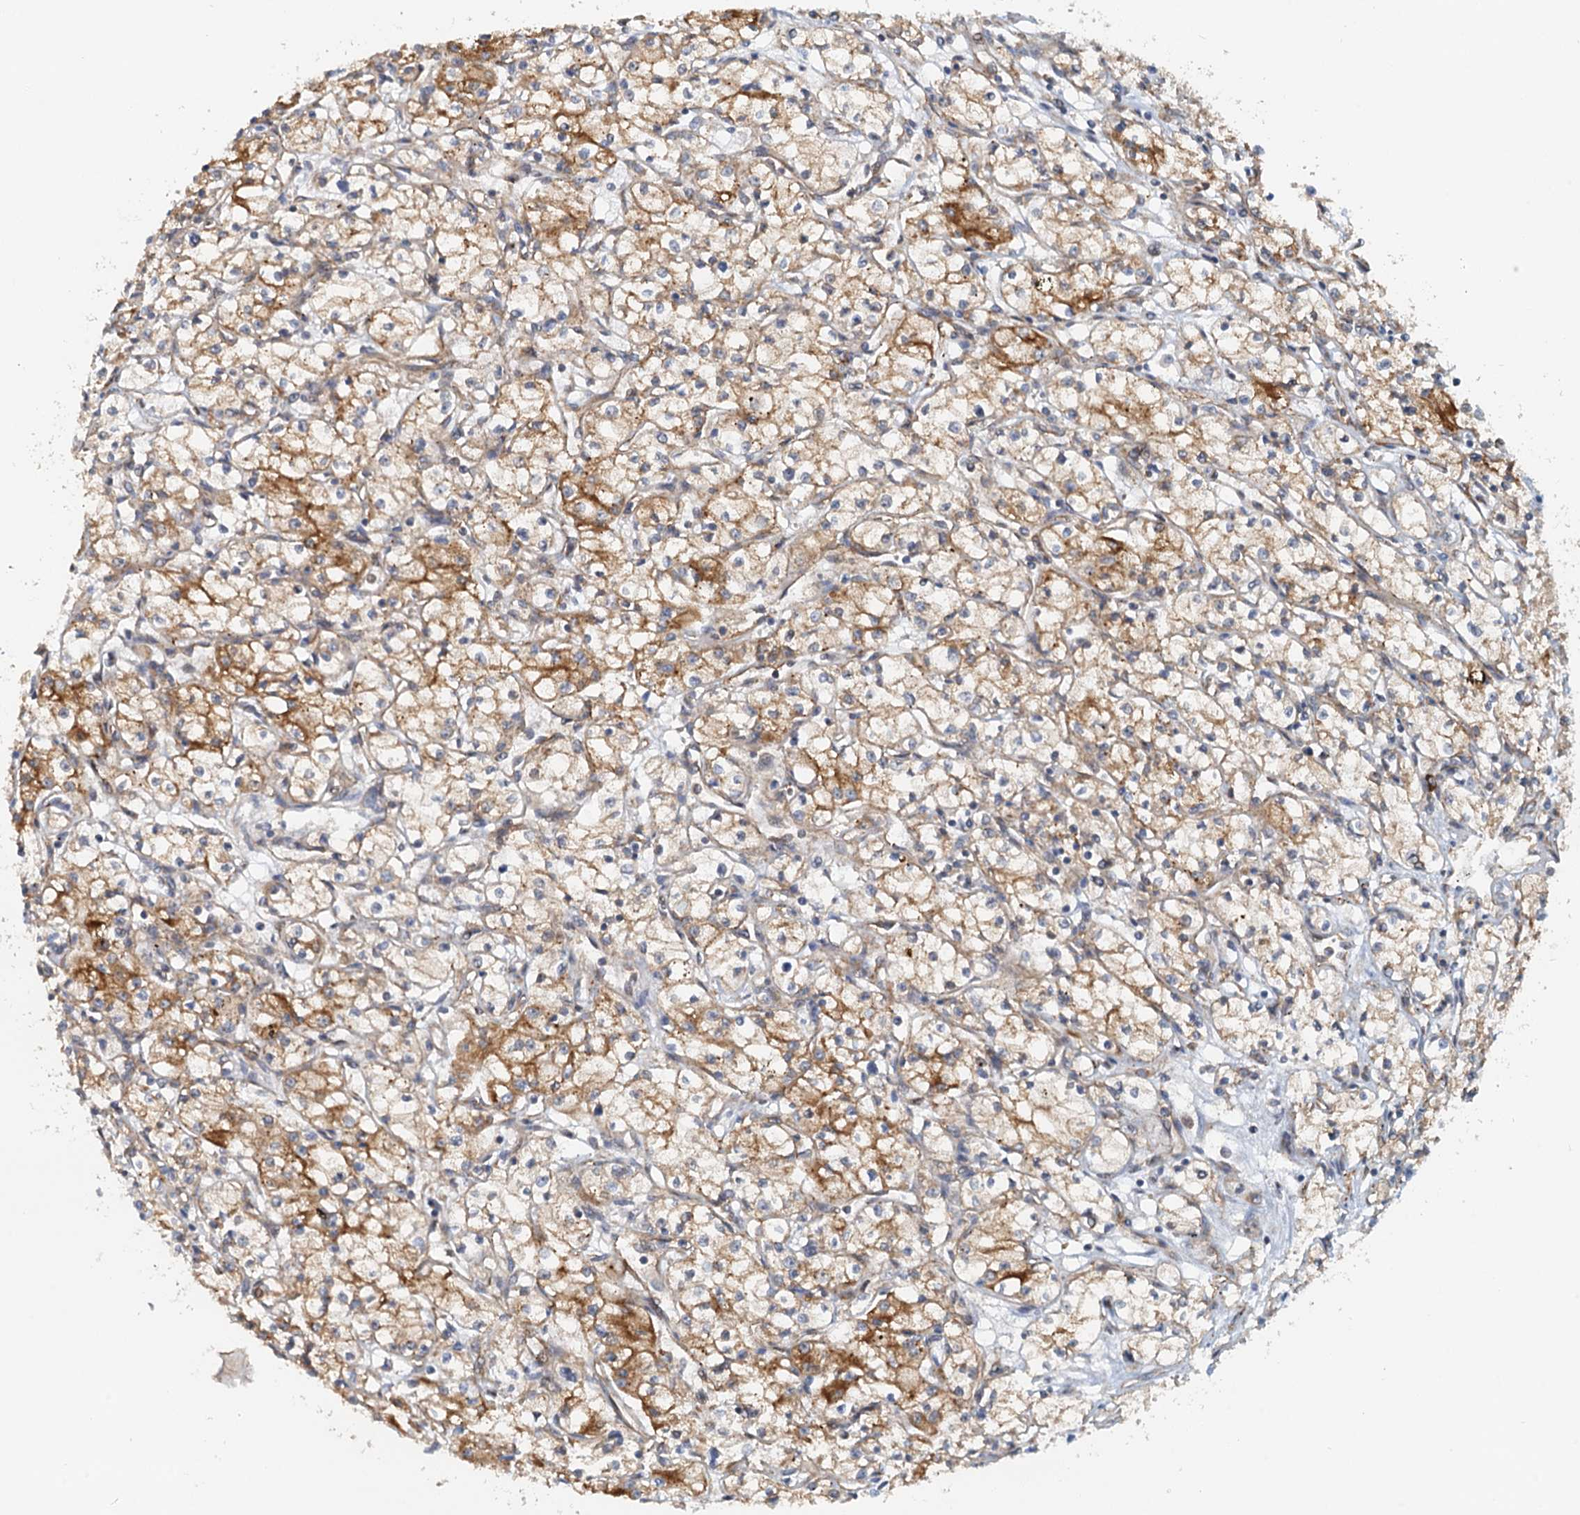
{"staining": {"intensity": "moderate", "quantity": "25%-75%", "location": "cytoplasmic/membranous"}, "tissue": "renal cancer", "cell_type": "Tumor cells", "image_type": "cancer", "snomed": [{"axis": "morphology", "description": "Adenocarcinoma, NOS"}, {"axis": "topography", "description": "Kidney"}], "caption": "Protein expression analysis of renal cancer (adenocarcinoma) displays moderate cytoplasmic/membranous positivity in approximately 25%-75% of tumor cells.", "gene": "NIPAL3", "patient": {"sex": "male", "age": 59}}